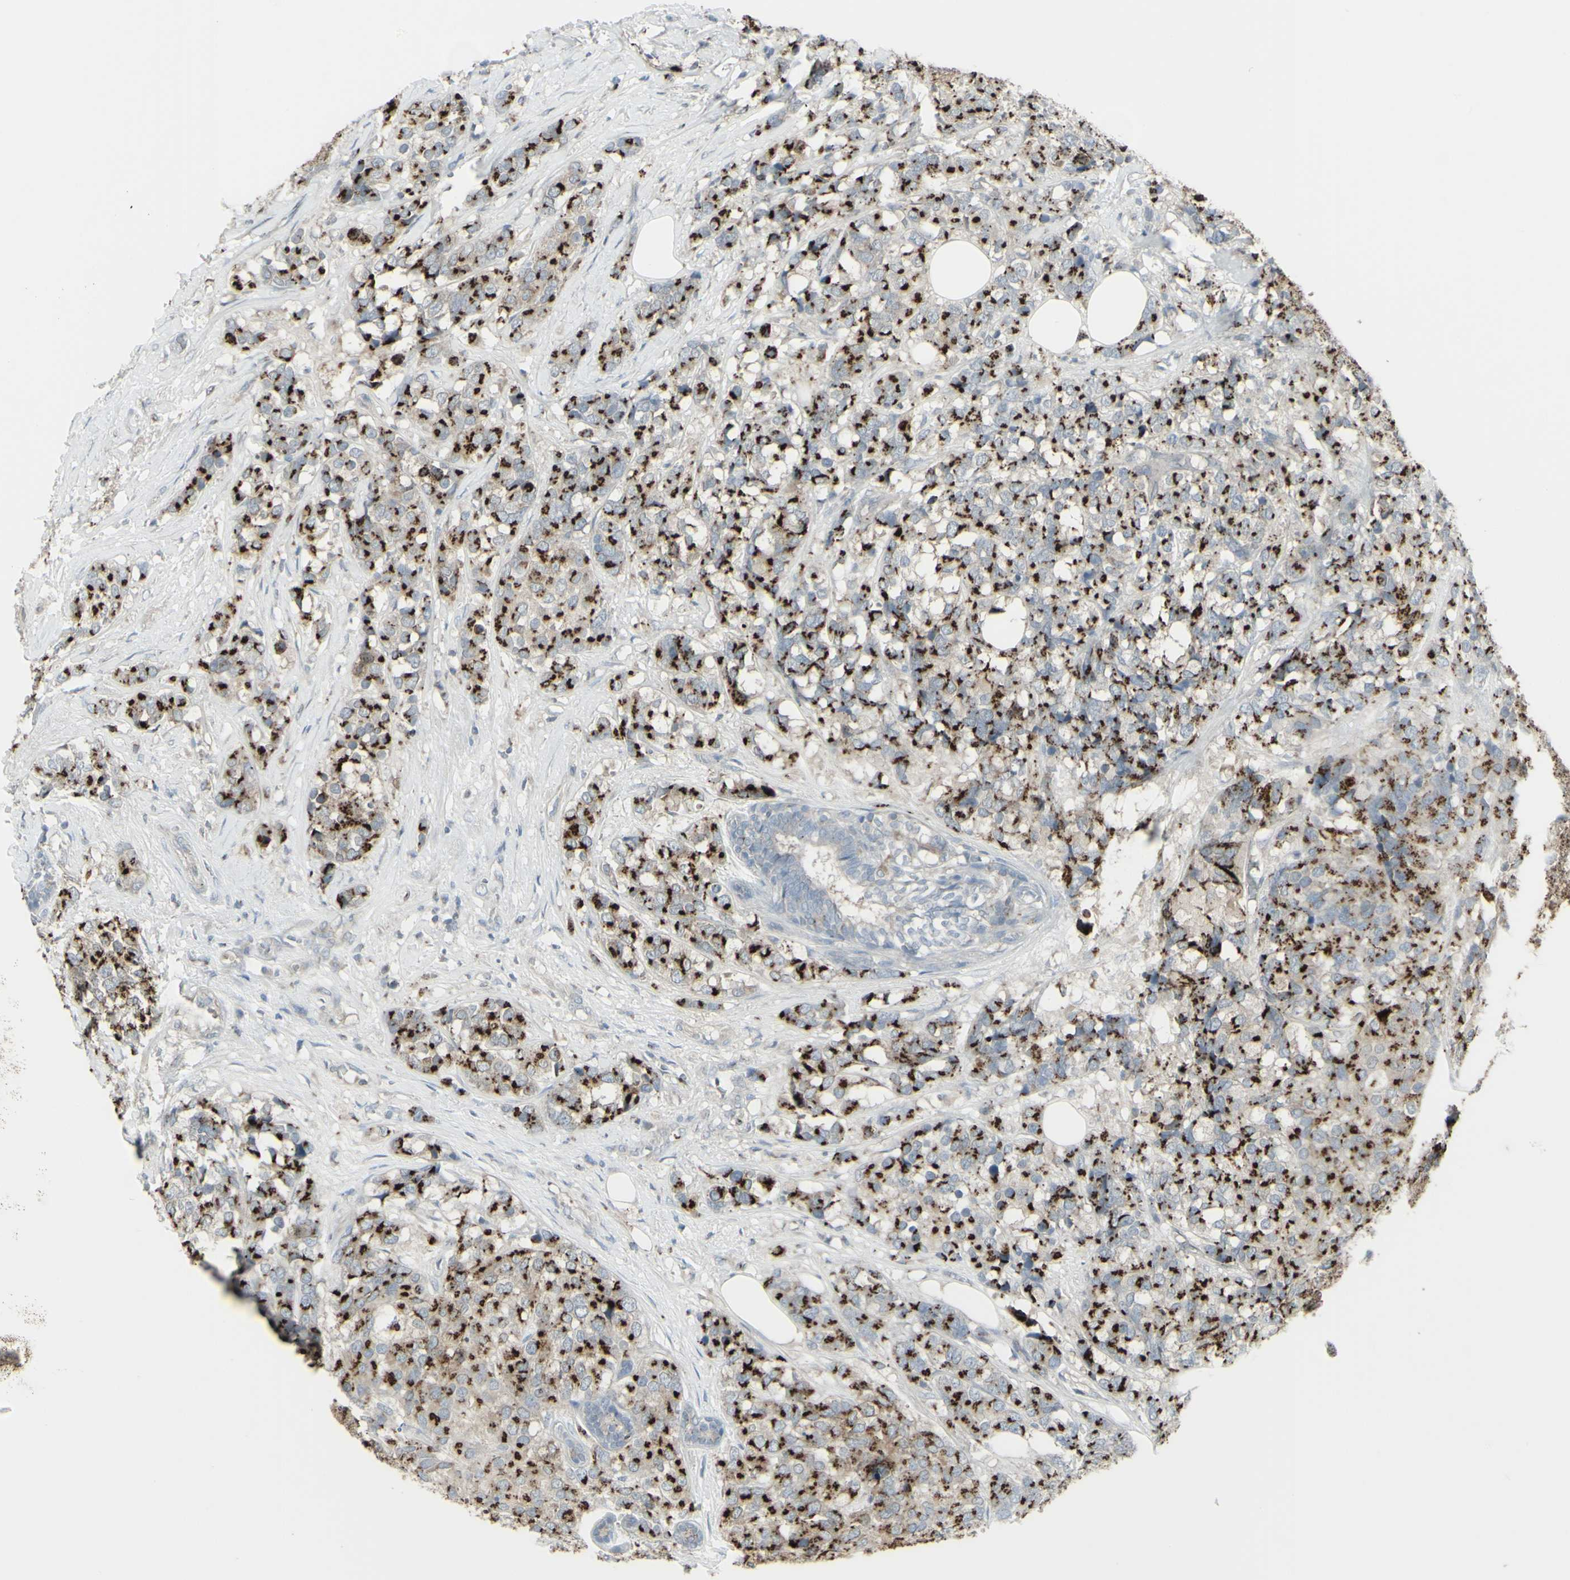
{"staining": {"intensity": "strong", "quantity": "25%-75%", "location": "cytoplasmic/membranous"}, "tissue": "breast cancer", "cell_type": "Tumor cells", "image_type": "cancer", "snomed": [{"axis": "morphology", "description": "Lobular carcinoma"}, {"axis": "topography", "description": "Breast"}], "caption": "Lobular carcinoma (breast) was stained to show a protein in brown. There is high levels of strong cytoplasmic/membranous positivity in about 25%-75% of tumor cells. Using DAB (brown) and hematoxylin (blue) stains, captured at high magnification using brightfield microscopy.", "gene": "GALNT6", "patient": {"sex": "female", "age": 59}}